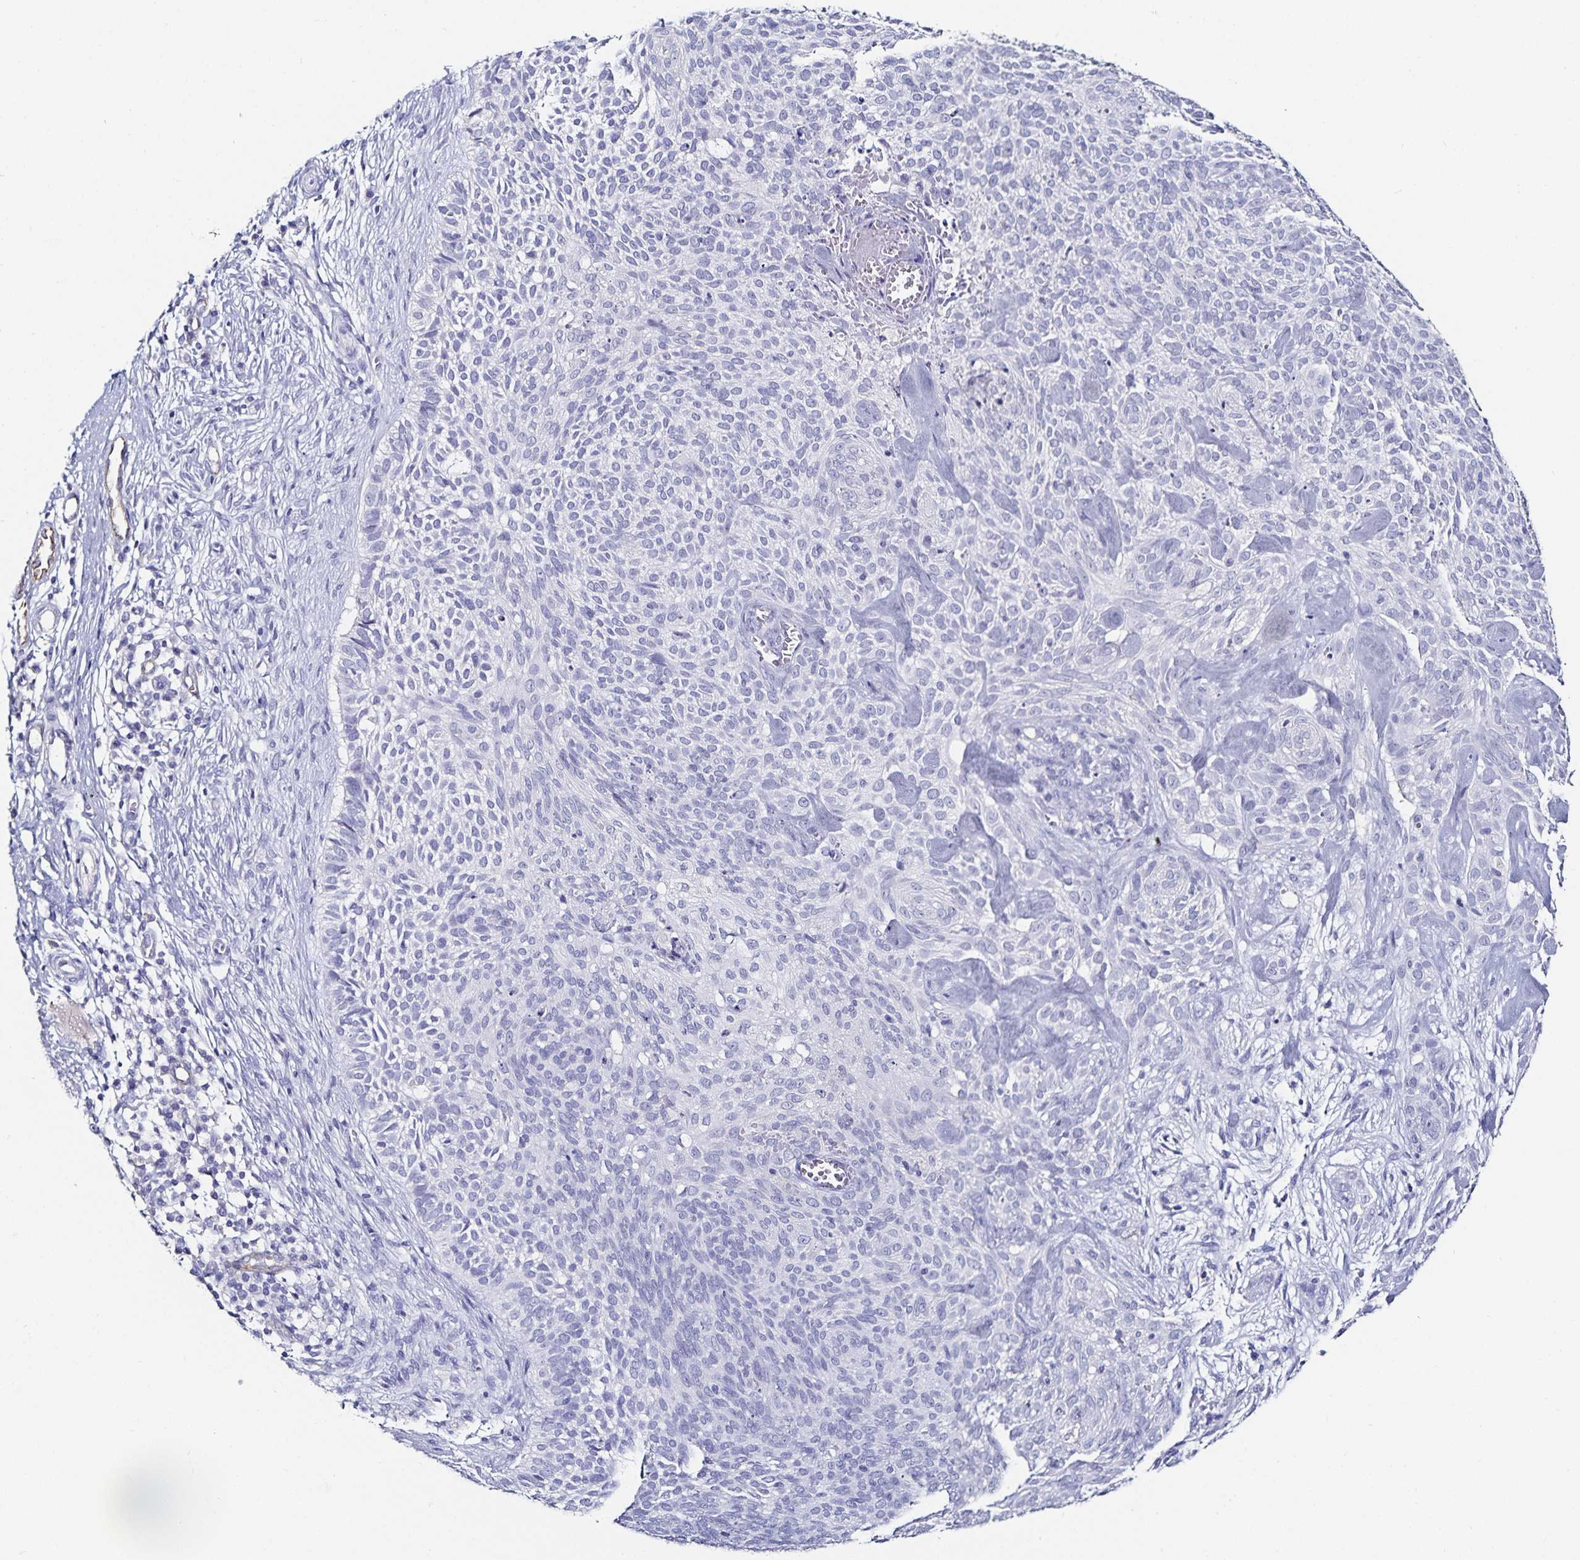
{"staining": {"intensity": "negative", "quantity": "none", "location": "none"}, "tissue": "skin cancer", "cell_type": "Tumor cells", "image_type": "cancer", "snomed": [{"axis": "morphology", "description": "Basal cell carcinoma"}, {"axis": "topography", "description": "Skin"}, {"axis": "topography", "description": "Skin of face"}], "caption": "IHC histopathology image of neoplastic tissue: human basal cell carcinoma (skin) stained with DAB shows no significant protein staining in tumor cells.", "gene": "TSPAN7", "patient": {"sex": "female", "age": 82}}